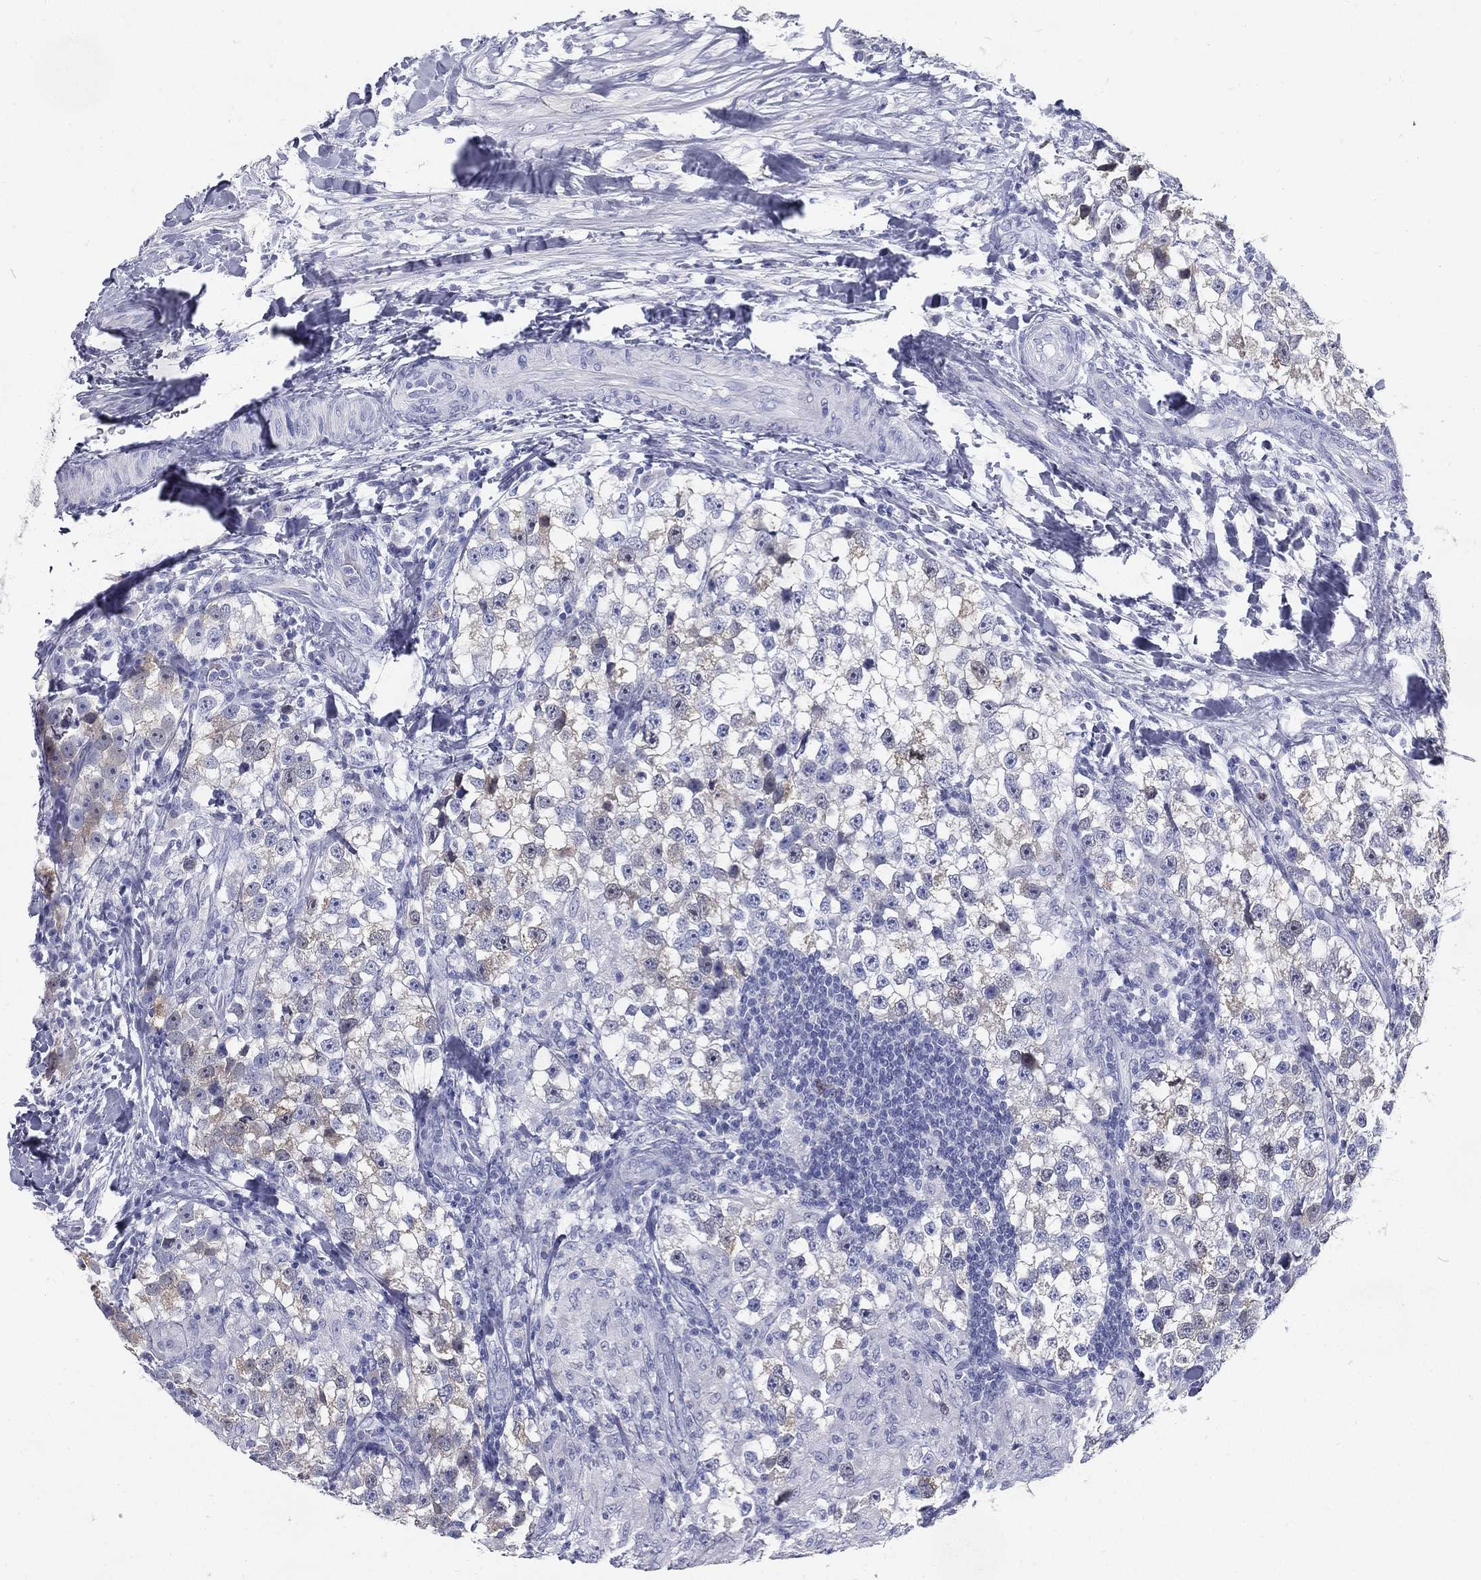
{"staining": {"intensity": "negative", "quantity": "none", "location": "none"}, "tissue": "testis cancer", "cell_type": "Tumor cells", "image_type": "cancer", "snomed": [{"axis": "morphology", "description": "Seminoma, NOS"}, {"axis": "topography", "description": "Testis"}], "caption": "This histopathology image is of testis seminoma stained with immunohistochemistry (IHC) to label a protein in brown with the nuclei are counter-stained blue. There is no positivity in tumor cells.", "gene": "KIF2C", "patient": {"sex": "male", "age": 46}}